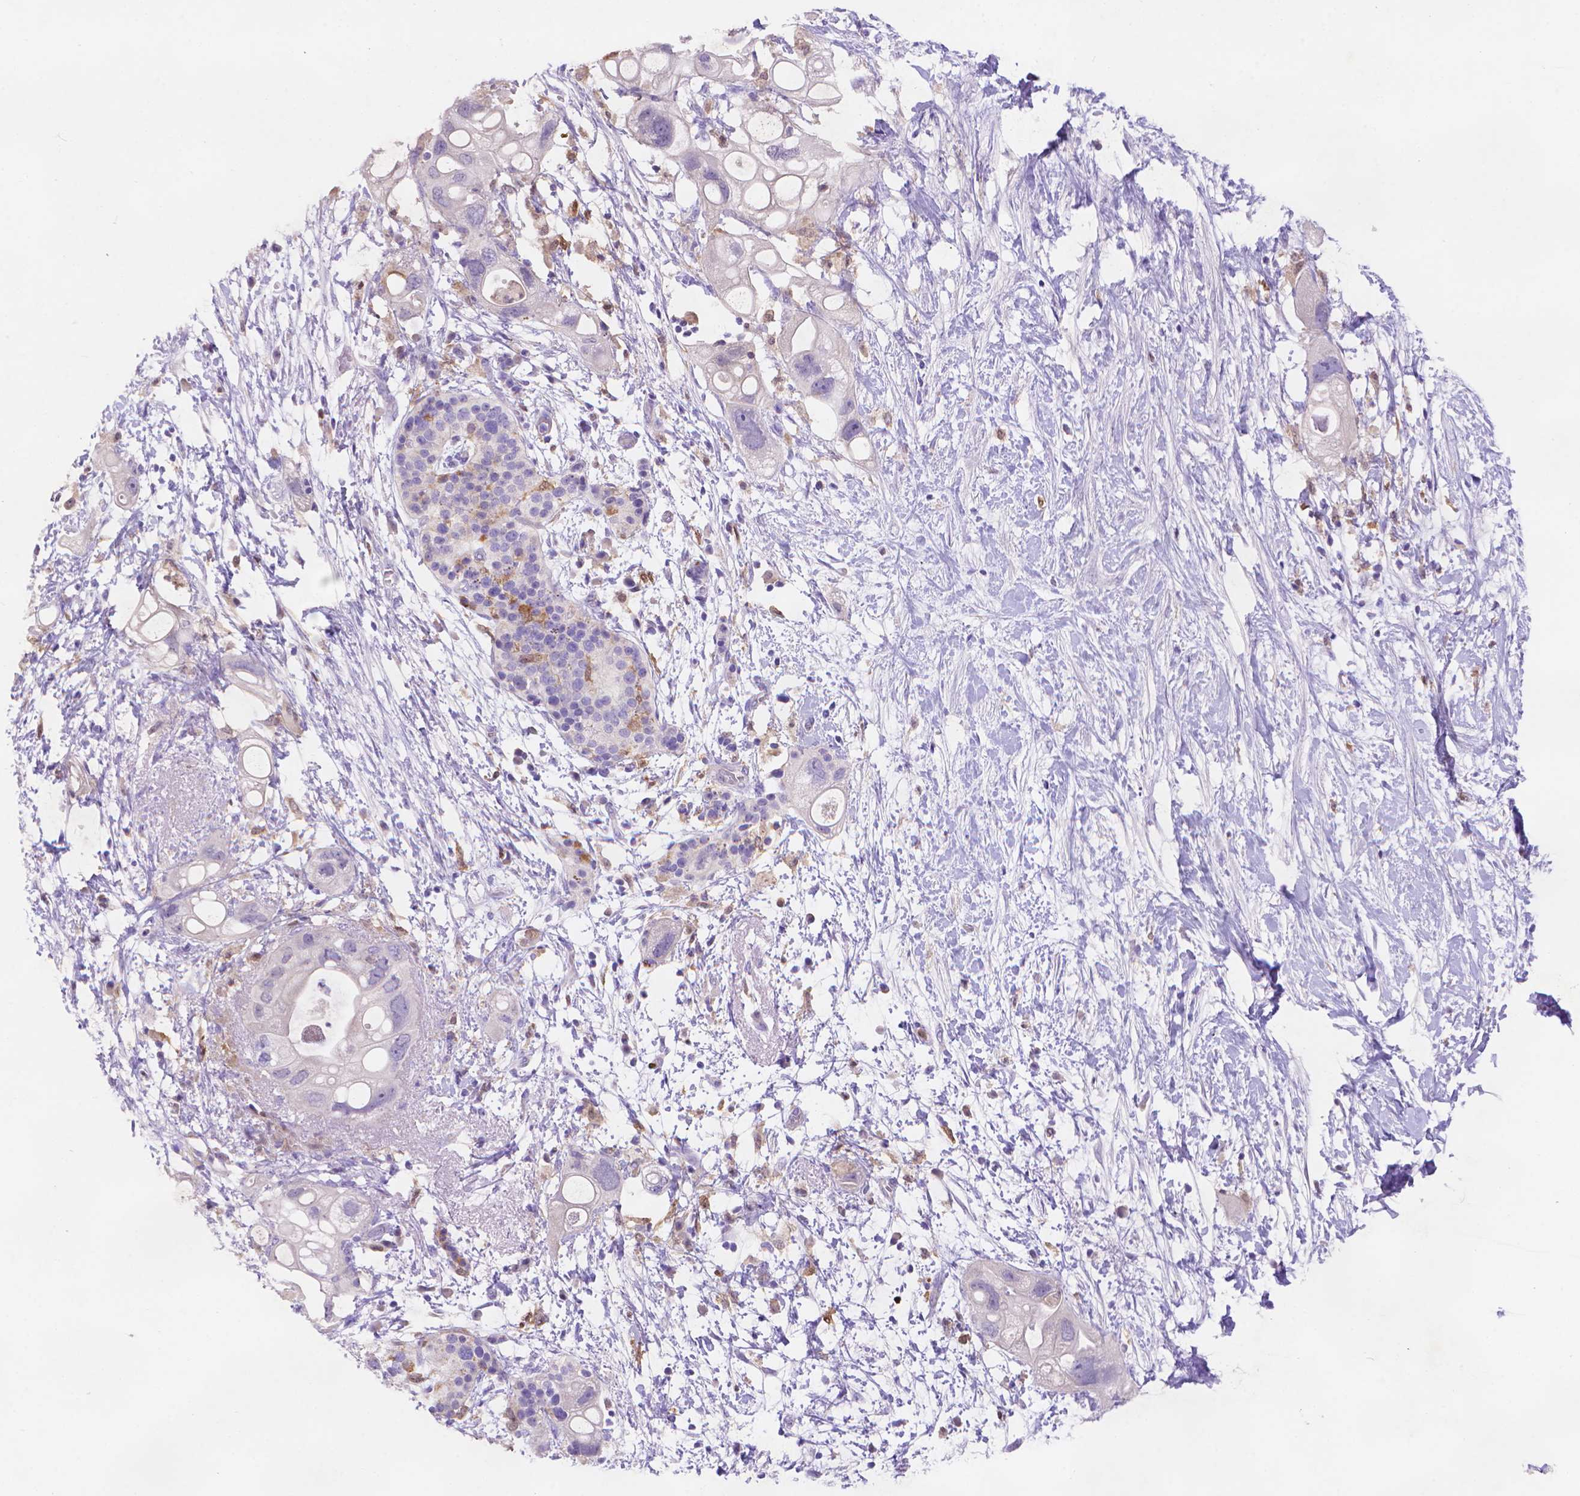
{"staining": {"intensity": "negative", "quantity": "none", "location": "none"}, "tissue": "pancreatic cancer", "cell_type": "Tumor cells", "image_type": "cancer", "snomed": [{"axis": "morphology", "description": "Adenocarcinoma, NOS"}, {"axis": "topography", "description": "Pancreas"}], "caption": "Adenocarcinoma (pancreatic) was stained to show a protein in brown. There is no significant positivity in tumor cells.", "gene": "FGD2", "patient": {"sex": "female", "age": 72}}